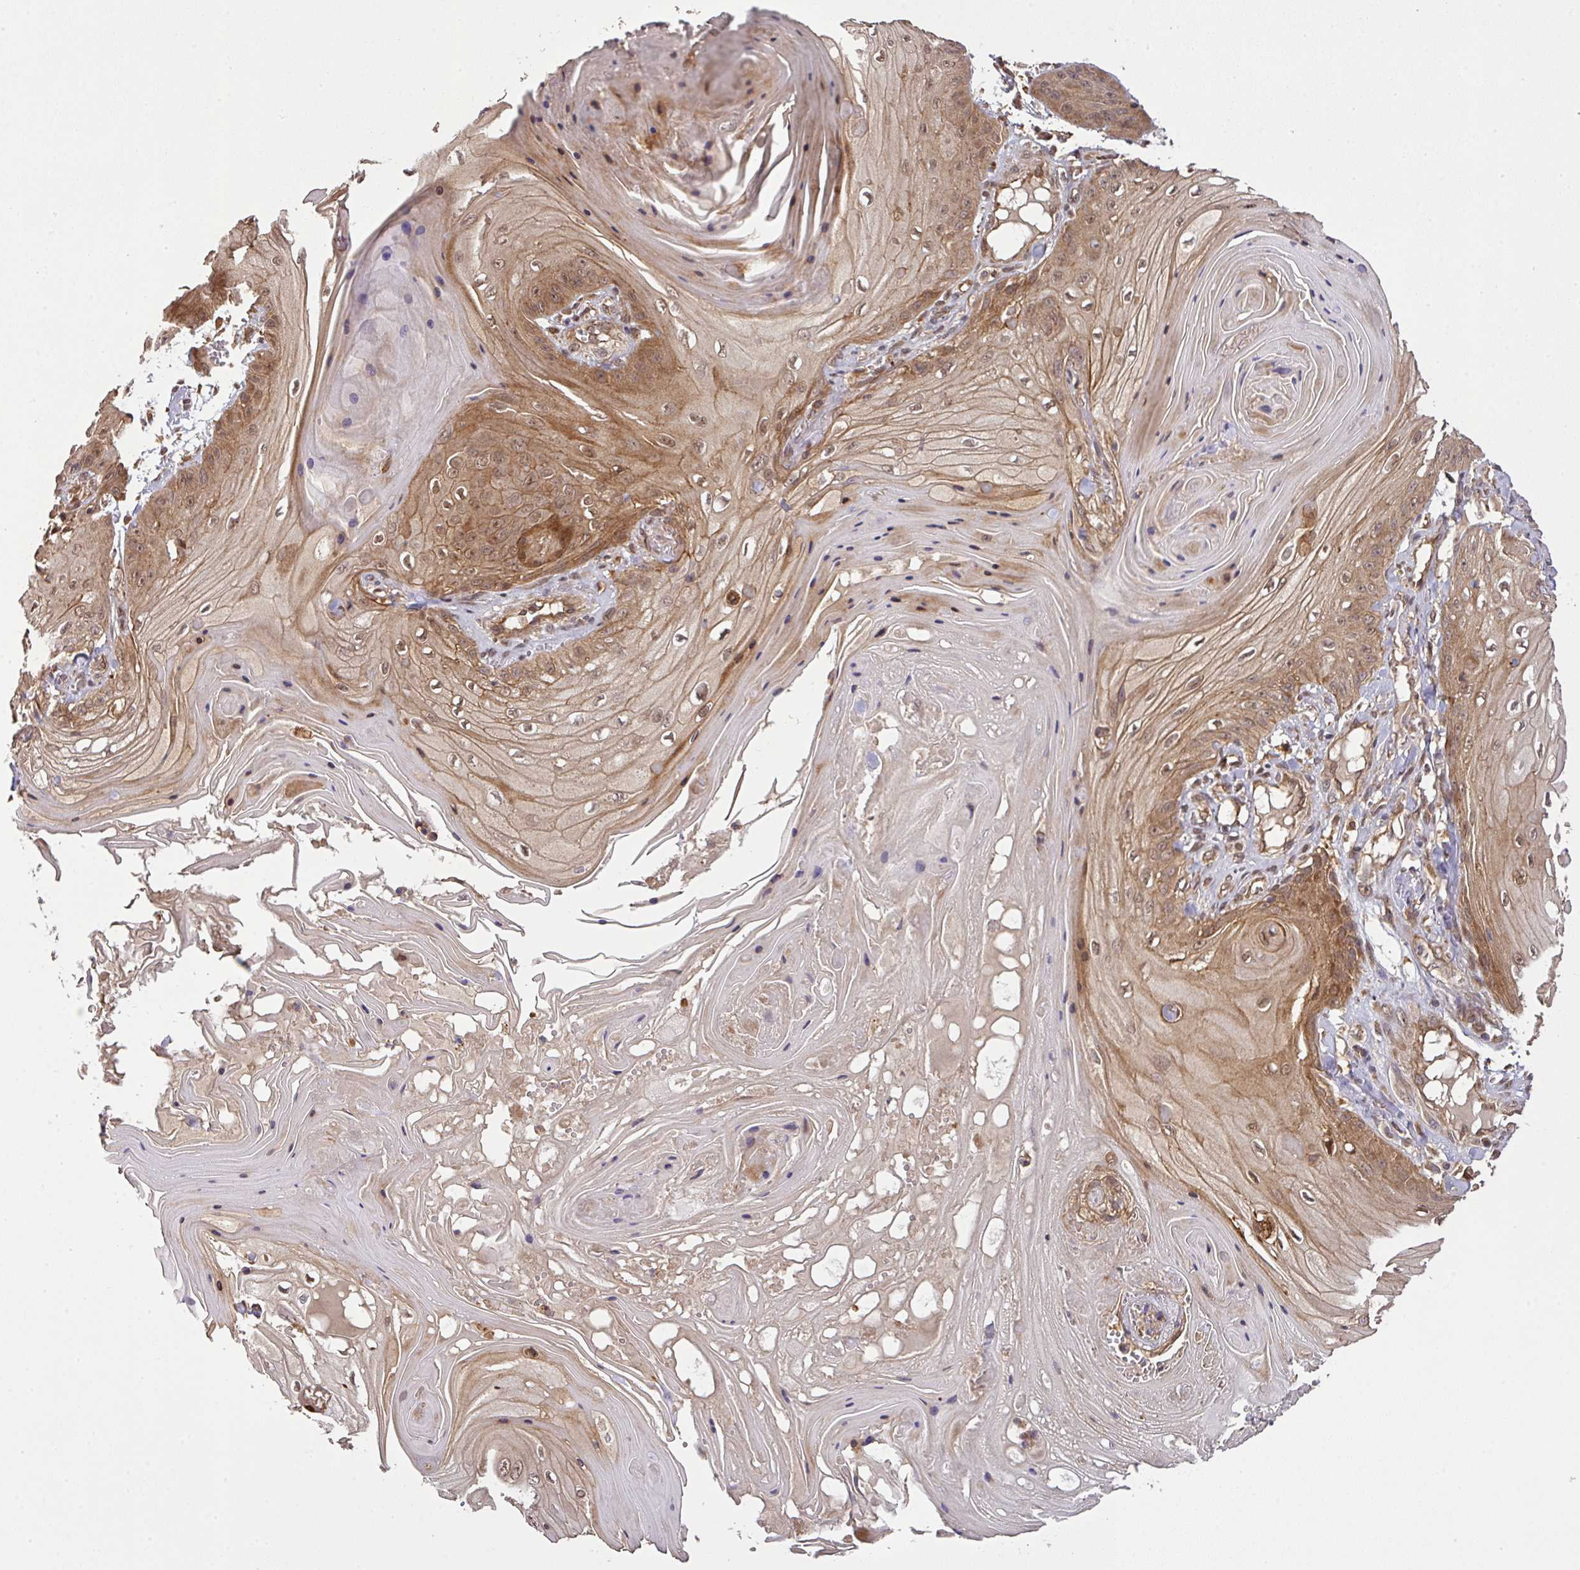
{"staining": {"intensity": "moderate", "quantity": "25%-75%", "location": "cytoplasmic/membranous,nuclear"}, "tissue": "skin cancer", "cell_type": "Tumor cells", "image_type": "cancer", "snomed": [{"axis": "morphology", "description": "Squamous cell carcinoma, NOS"}, {"axis": "topography", "description": "Skin"}], "caption": "The histopathology image shows immunohistochemical staining of skin cancer (squamous cell carcinoma). There is moderate cytoplasmic/membranous and nuclear expression is seen in about 25%-75% of tumor cells.", "gene": "ARPIN", "patient": {"sex": "male", "age": 74}}